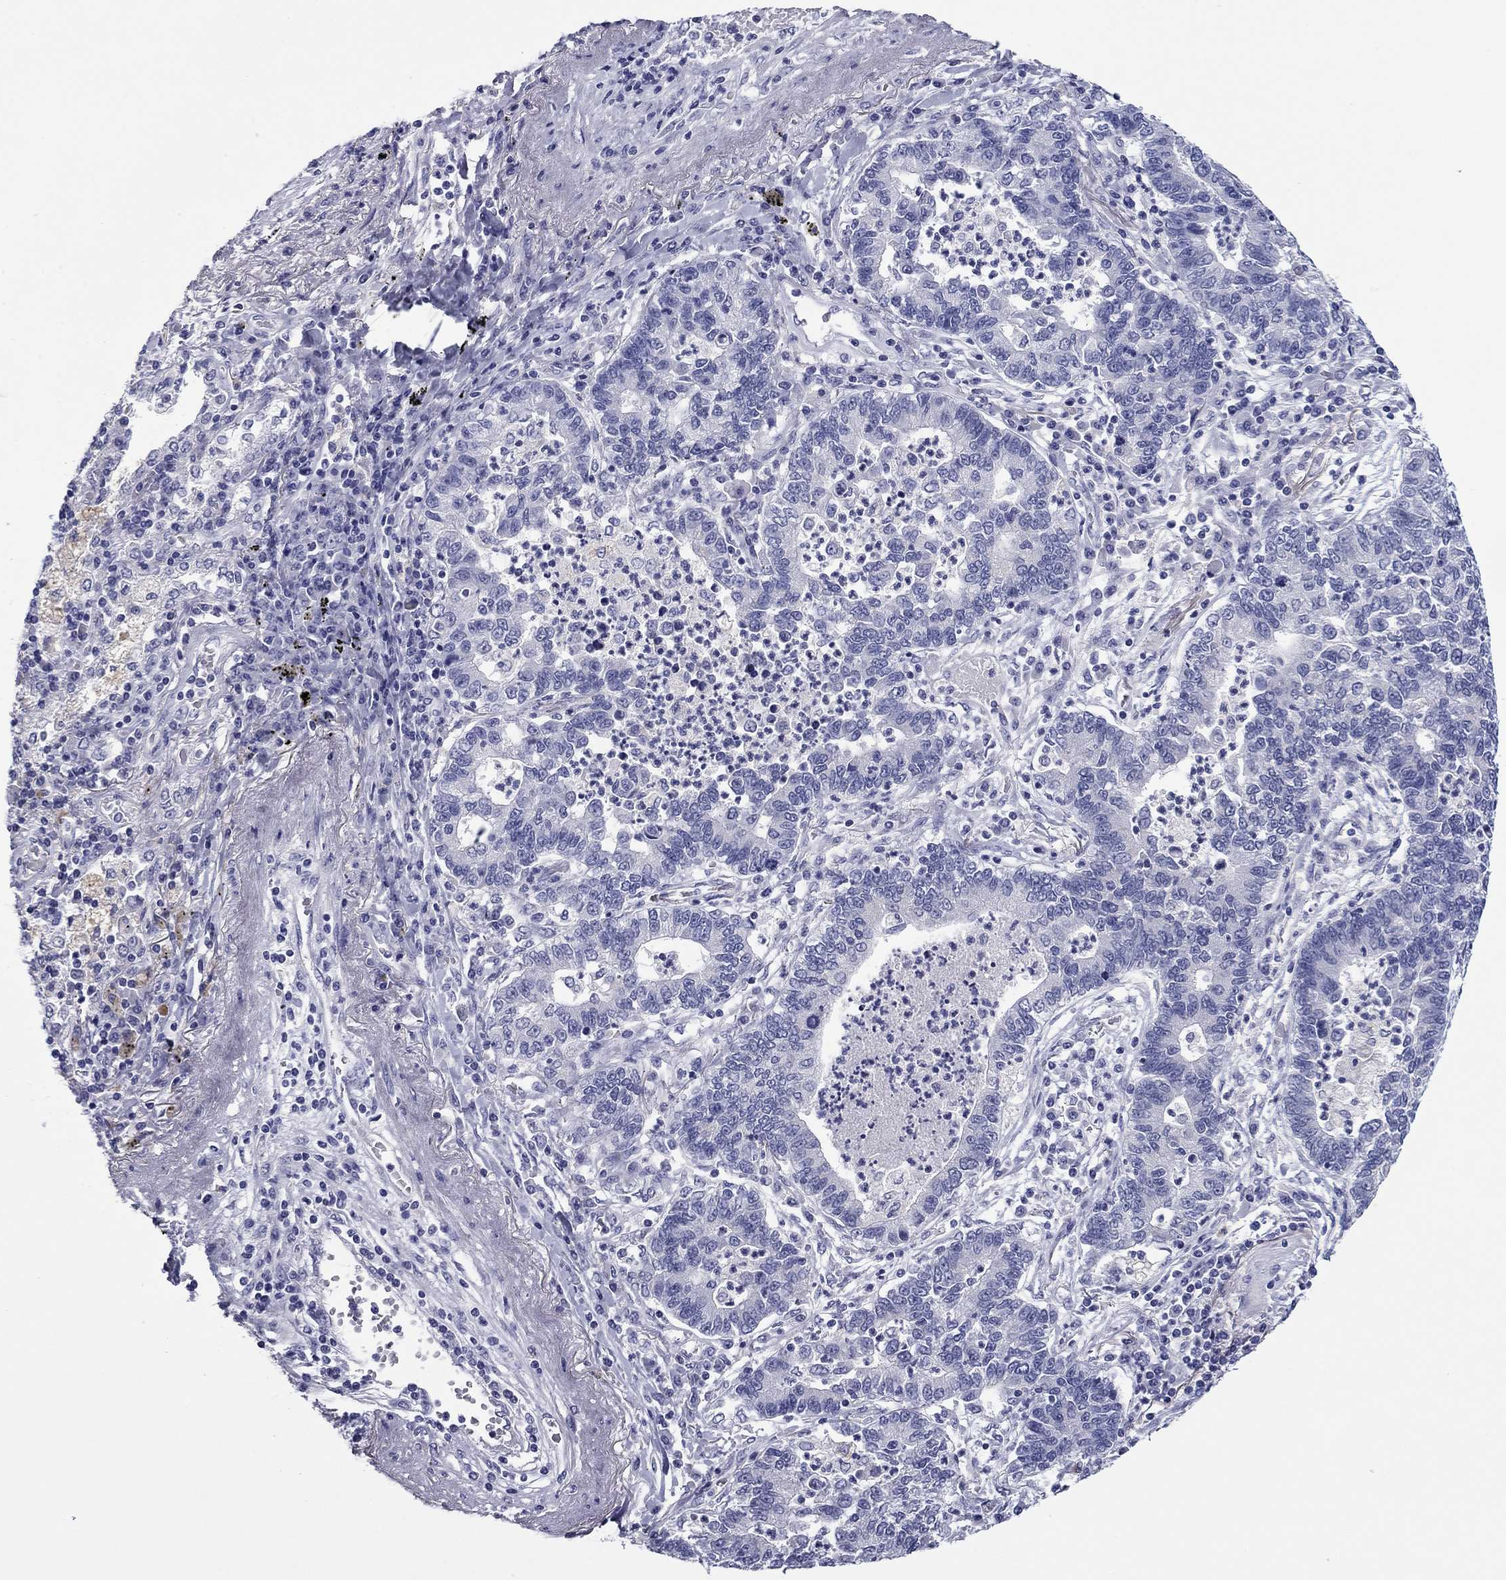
{"staining": {"intensity": "negative", "quantity": "none", "location": "none"}, "tissue": "lung cancer", "cell_type": "Tumor cells", "image_type": "cancer", "snomed": [{"axis": "morphology", "description": "Adenocarcinoma, NOS"}, {"axis": "topography", "description": "Lung"}], "caption": "The image demonstrates no significant positivity in tumor cells of lung cancer (adenocarcinoma).", "gene": "TCFL5", "patient": {"sex": "female", "age": 57}}